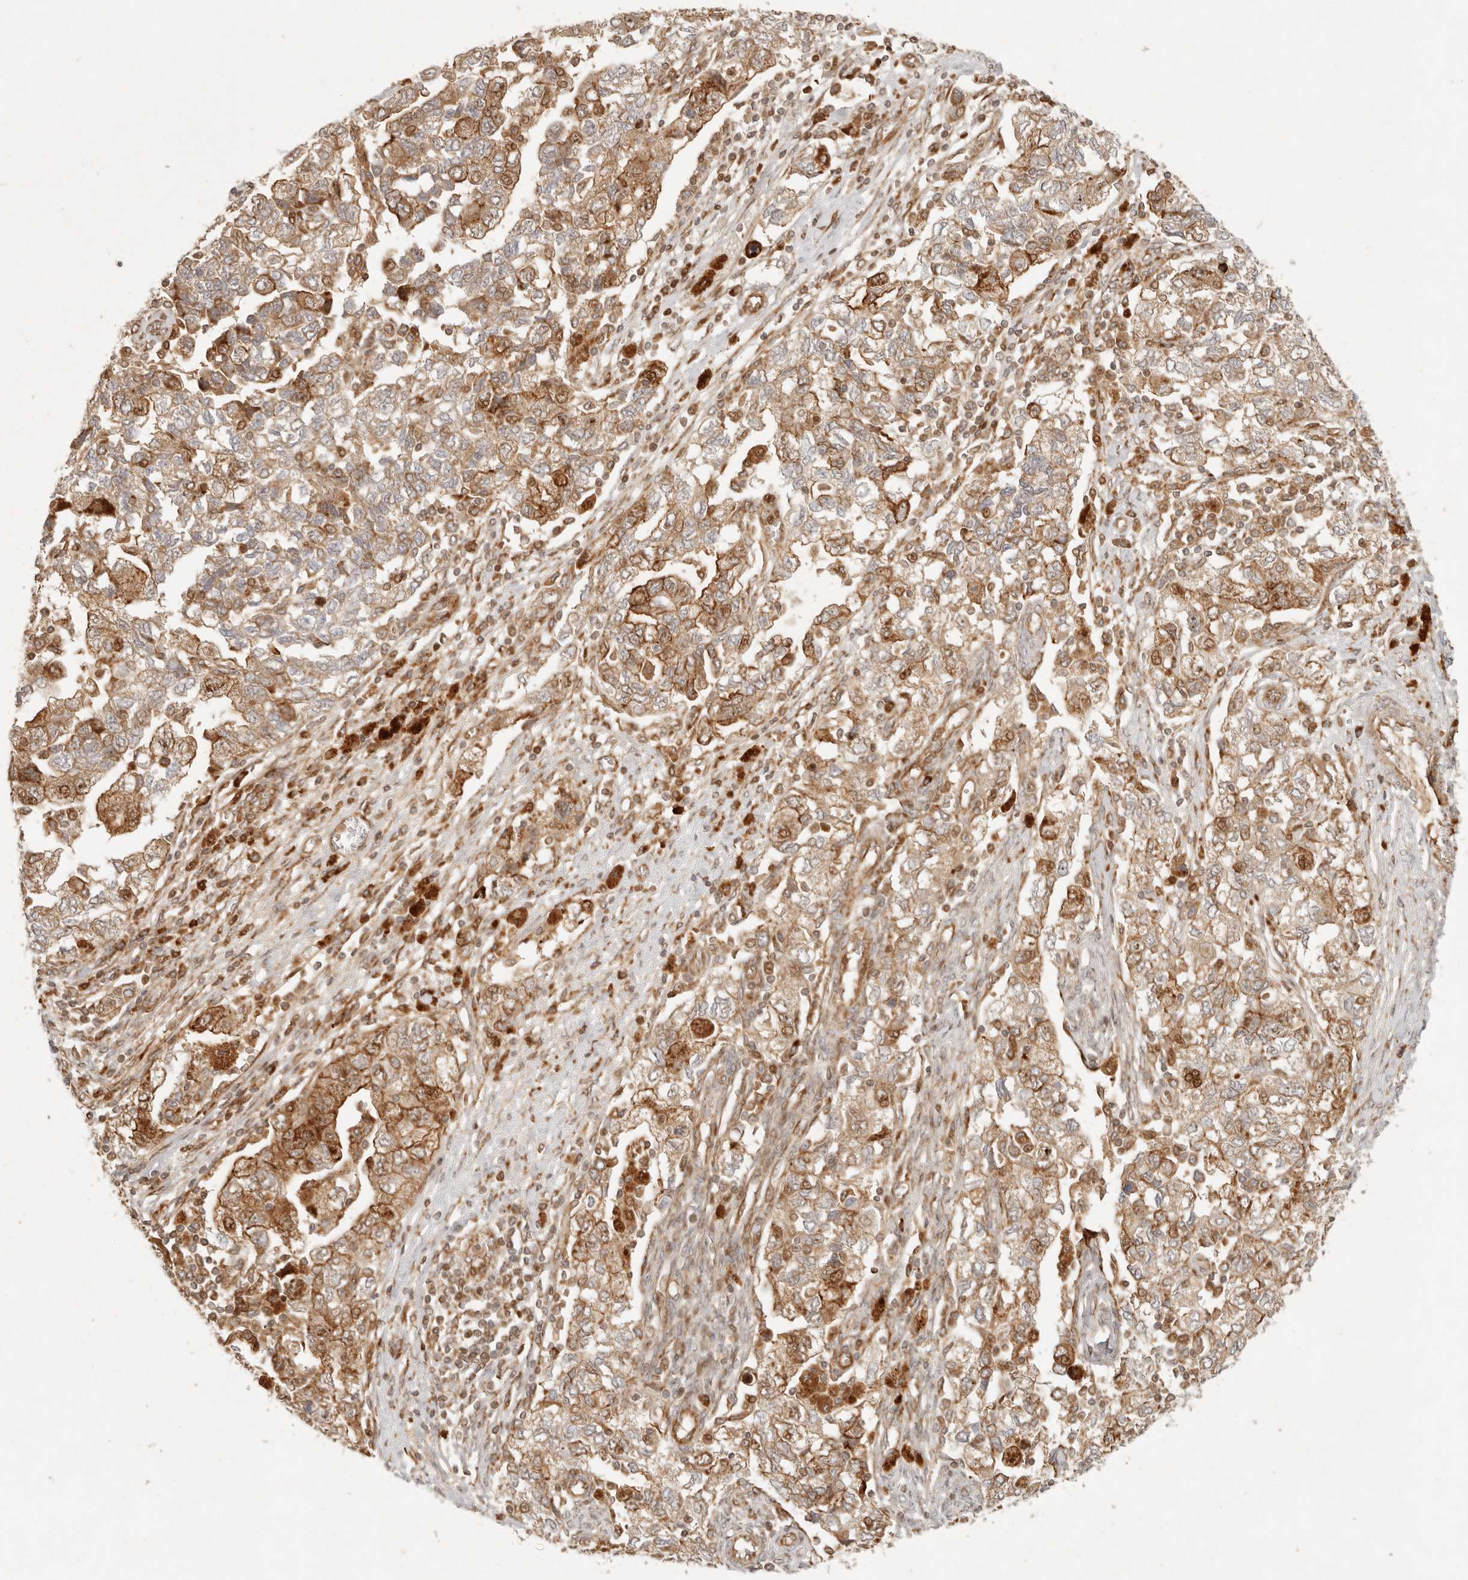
{"staining": {"intensity": "moderate", "quantity": ">75%", "location": "cytoplasmic/membranous,nuclear"}, "tissue": "ovarian cancer", "cell_type": "Tumor cells", "image_type": "cancer", "snomed": [{"axis": "morphology", "description": "Carcinoma, NOS"}, {"axis": "morphology", "description": "Cystadenocarcinoma, serous, NOS"}, {"axis": "topography", "description": "Ovary"}], "caption": "High-power microscopy captured an immunohistochemistry micrograph of ovarian cancer, revealing moderate cytoplasmic/membranous and nuclear staining in about >75% of tumor cells.", "gene": "KLHL38", "patient": {"sex": "female", "age": 69}}